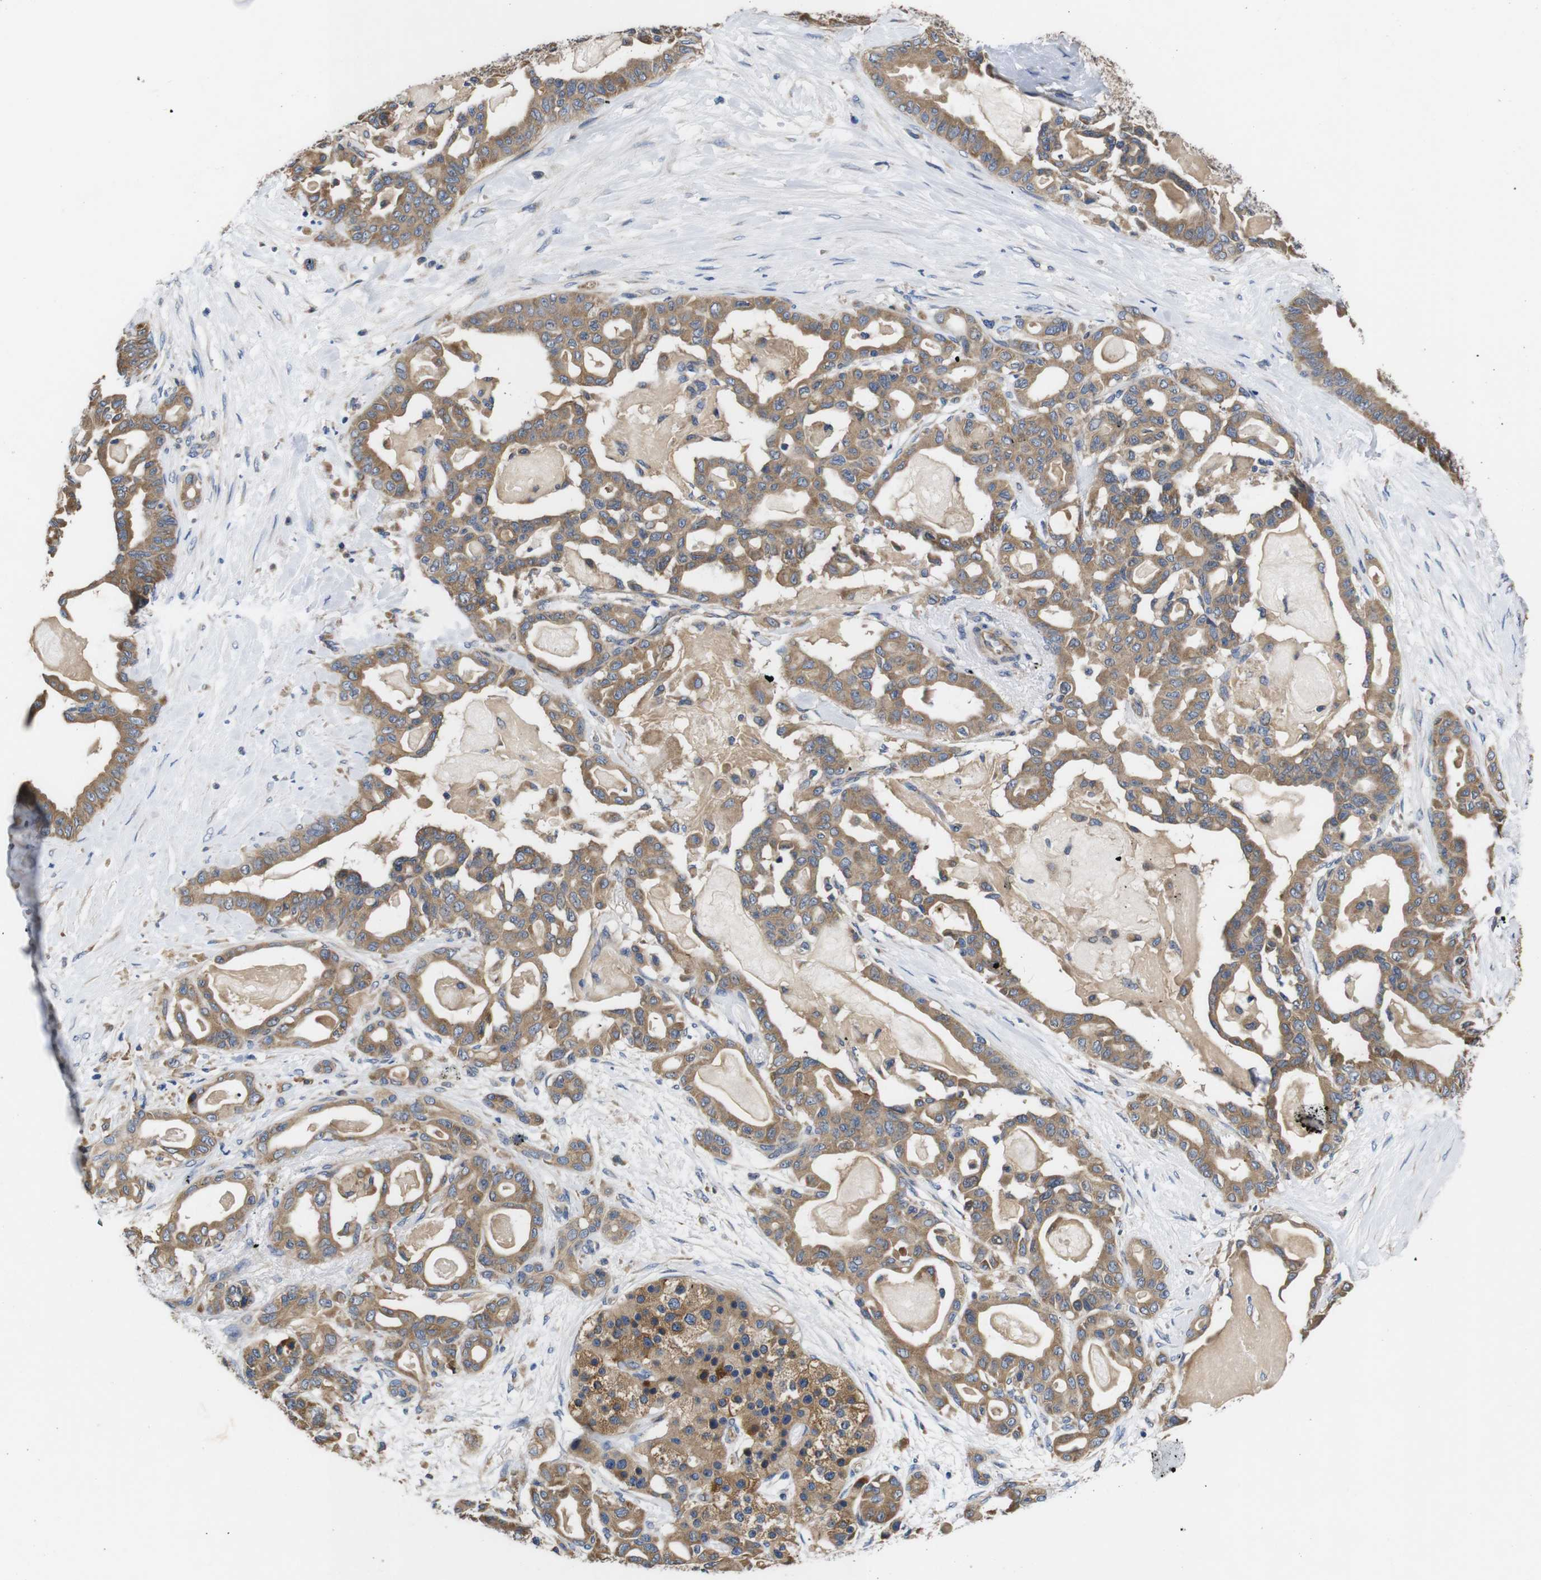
{"staining": {"intensity": "moderate", "quantity": ">75%", "location": "cytoplasmic/membranous"}, "tissue": "pancreatic cancer", "cell_type": "Tumor cells", "image_type": "cancer", "snomed": [{"axis": "morphology", "description": "Adenocarcinoma, NOS"}, {"axis": "topography", "description": "Pancreas"}], "caption": "Protein analysis of pancreatic cancer tissue reveals moderate cytoplasmic/membranous staining in approximately >75% of tumor cells. Nuclei are stained in blue.", "gene": "MARCHF7", "patient": {"sex": "male", "age": 63}}